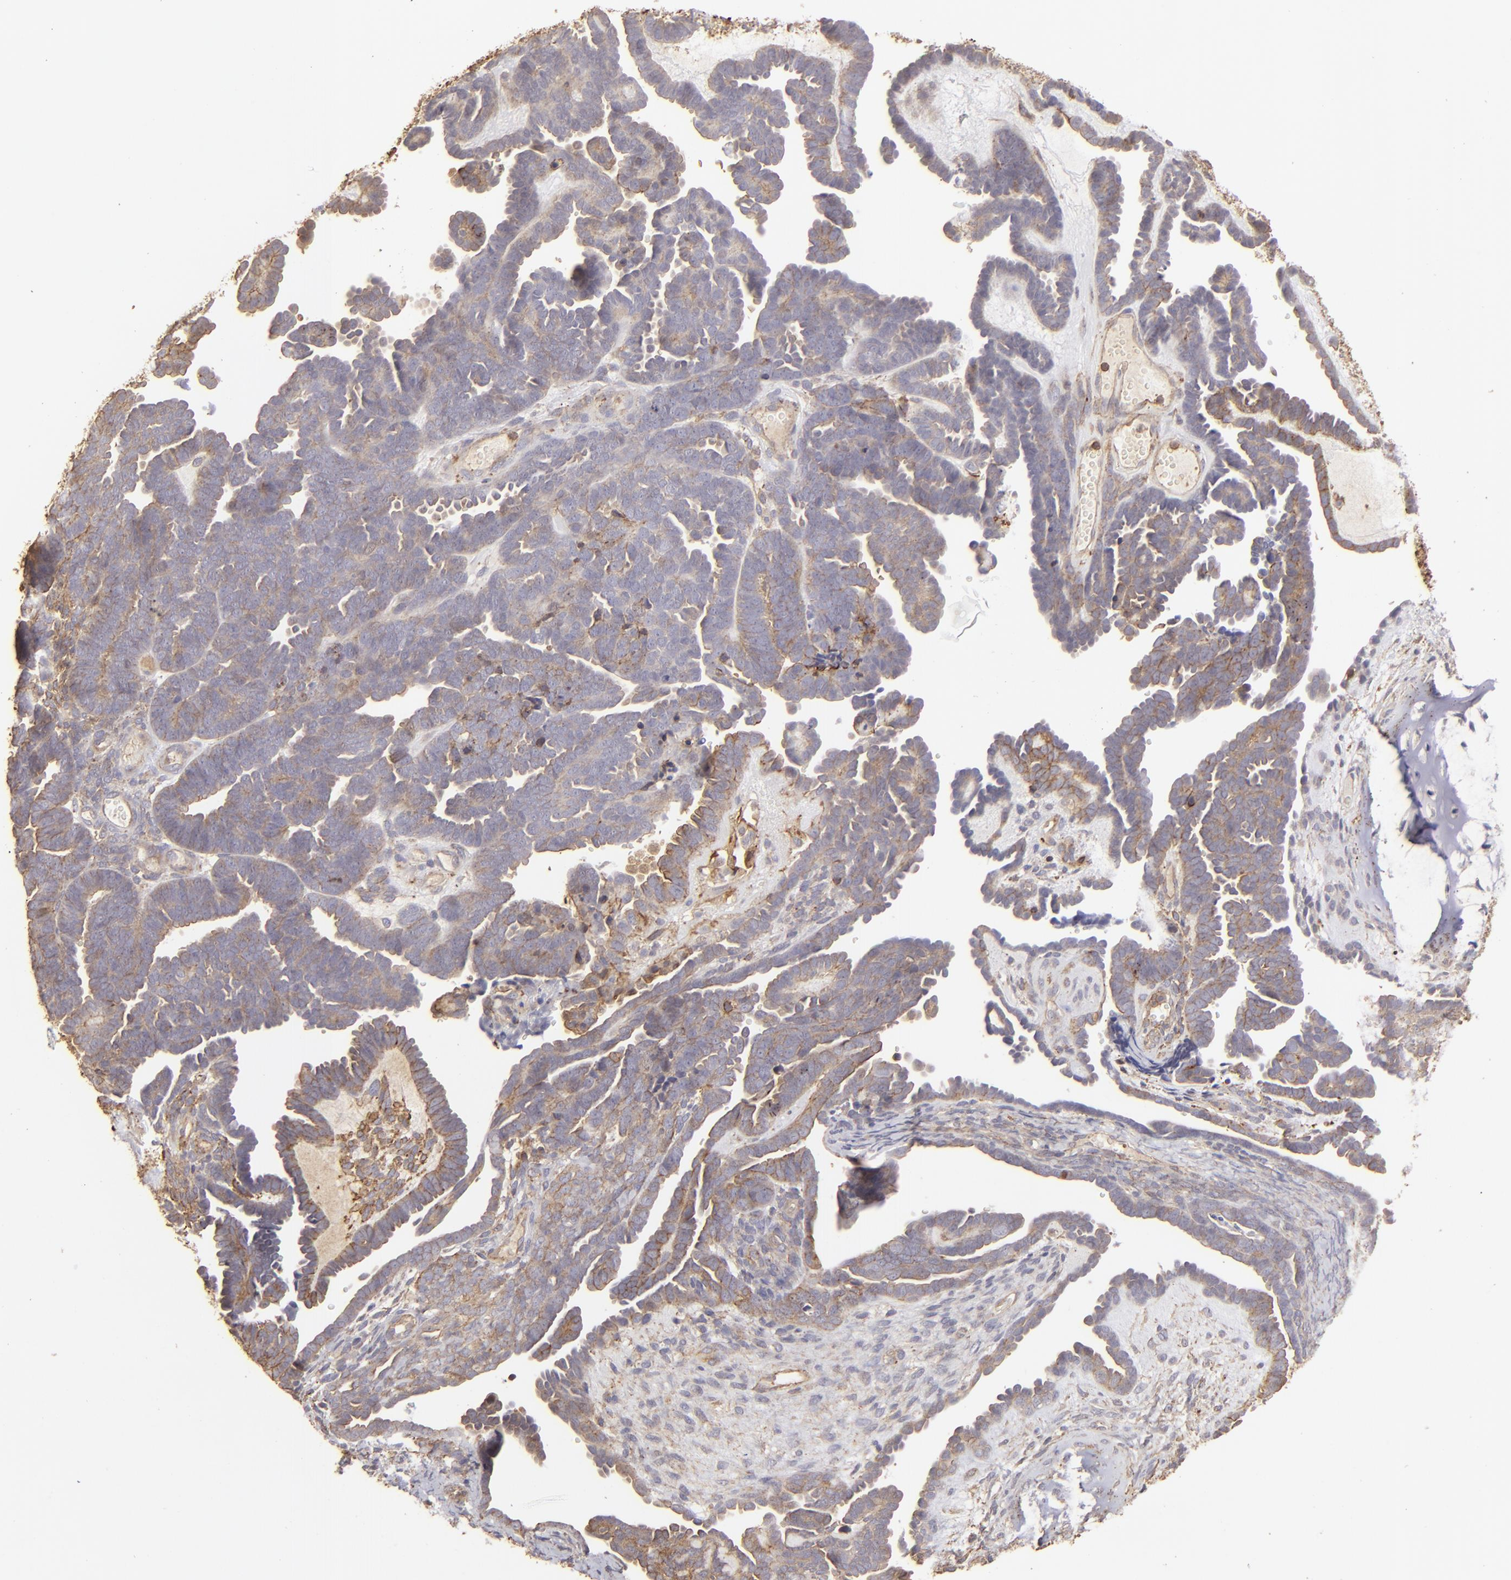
{"staining": {"intensity": "weak", "quantity": ">75%", "location": "cytoplasmic/membranous"}, "tissue": "endometrial cancer", "cell_type": "Tumor cells", "image_type": "cancer", "snomed": [{"axis": "morphology", "description": "Neoplasm, malignant, NOS"}, {"axis": "topography", "description": "Endometrium"}], "caption": "IHC staining of endometrial cancer (malignant neoplasm), which displays low levels of weak cytoplasmic/membranous staining in approximately >75% of tumor cells indicating weak cytoplasmic/membranous protein expression. The staining was performed using DAB (3,3'-diaminobenzidine) (brown) for protein detection and nuclei were counterstained in hematoxylin (blue).", "gene": "ACTB", "patient": {"sex": "female", "age": 74}}